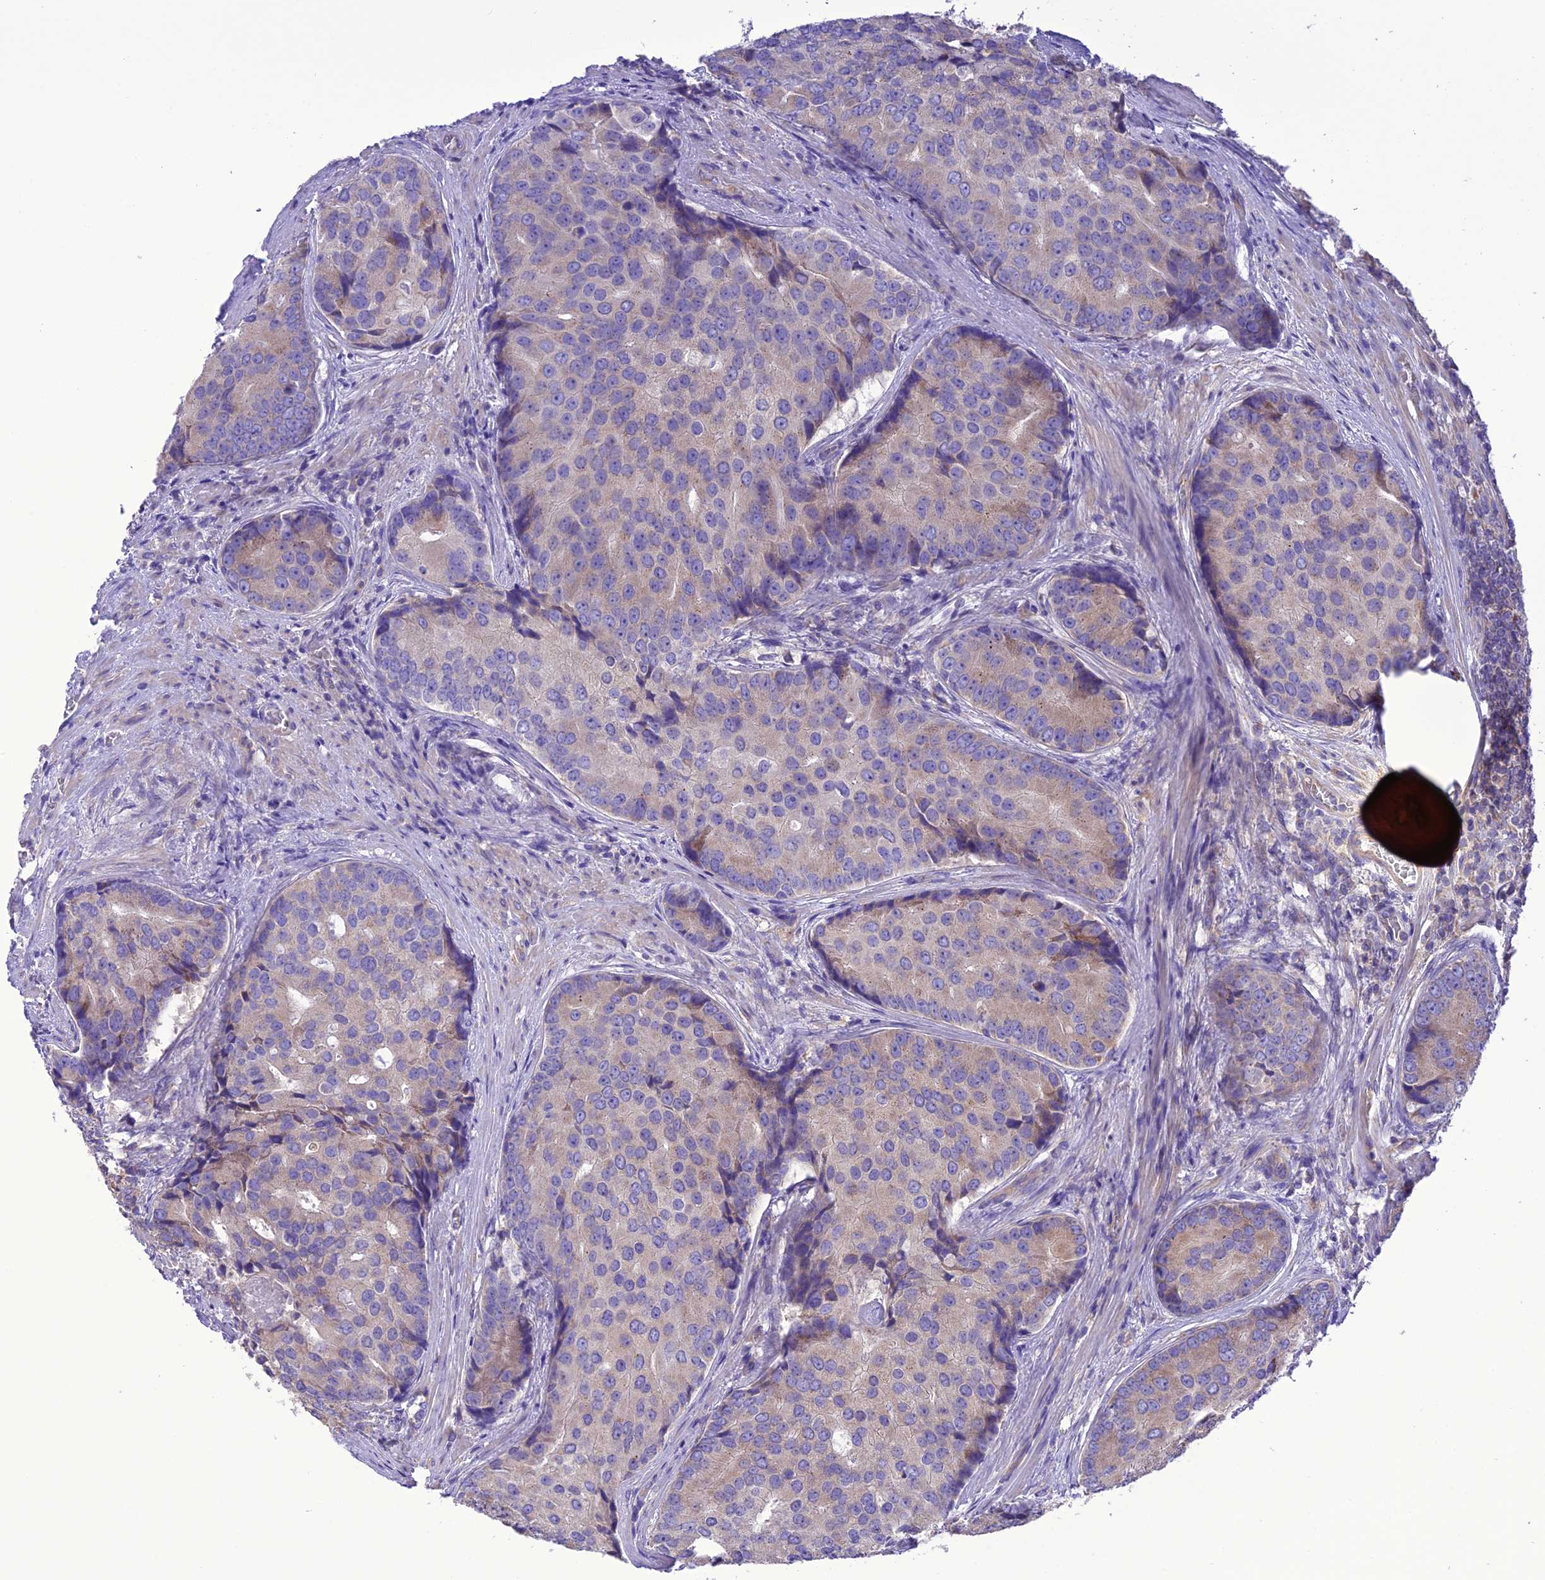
{"staining": {"intensity": "weak", "quantity": "25%-75%", "location": "cytoplasmic/membranous"}, "tissue": "prostate cancer", "cell_type": "Tumor cells", "image_type": "cancer", "snomed": [{"axis": "morphology", "description": "Adenocarcinoma, High grade"}, {"axis": "topography", "description": "Prostate"}], "caption": "Weak cytoplasmic/membranous staining is appreciated in approximately 25%-75% of tumor cells in prostate cancer.", "gene": "MAP3K12", "patient": {"sex": "male", "age": 62}}